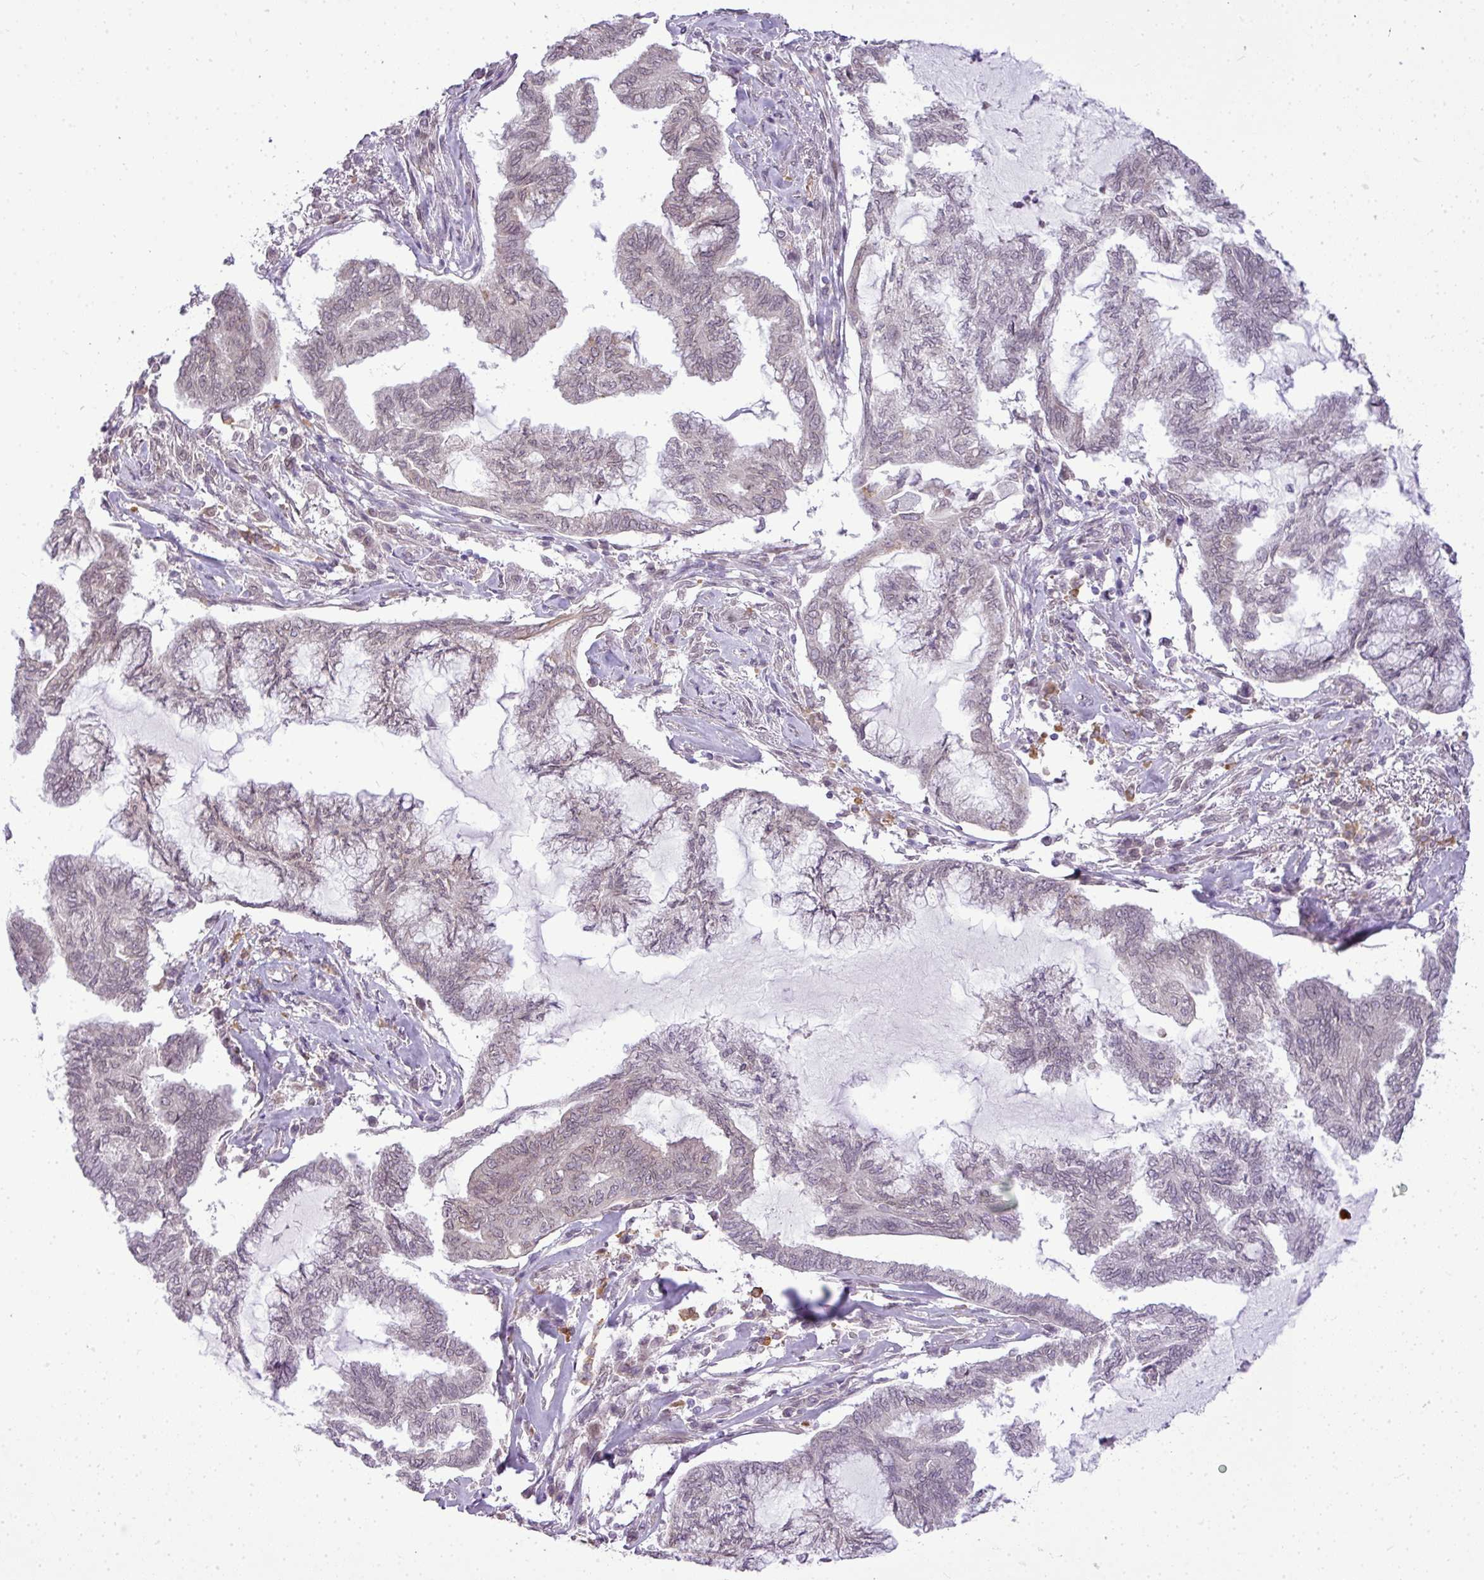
{"staining": {"intensity": "negative", "quantity": "none", "location": "none"}, "tissue": "endometrial cancer", "cell_type": "Tumor cells", "image_type": "cancer", "snomed": [{"axis": "morphology", "description": "Adenocarcinoma, NOS"}, {"axis": "topography", "description": "Endometrium"}], "caption": "Immunohistochemistry histopathology image of adenocarcinoma (endometrial) stained for a protein (brown), which exhibits no staining in tumor cells.", "gene": "COX18", "patient": {"sex": "female", "age": 86}}